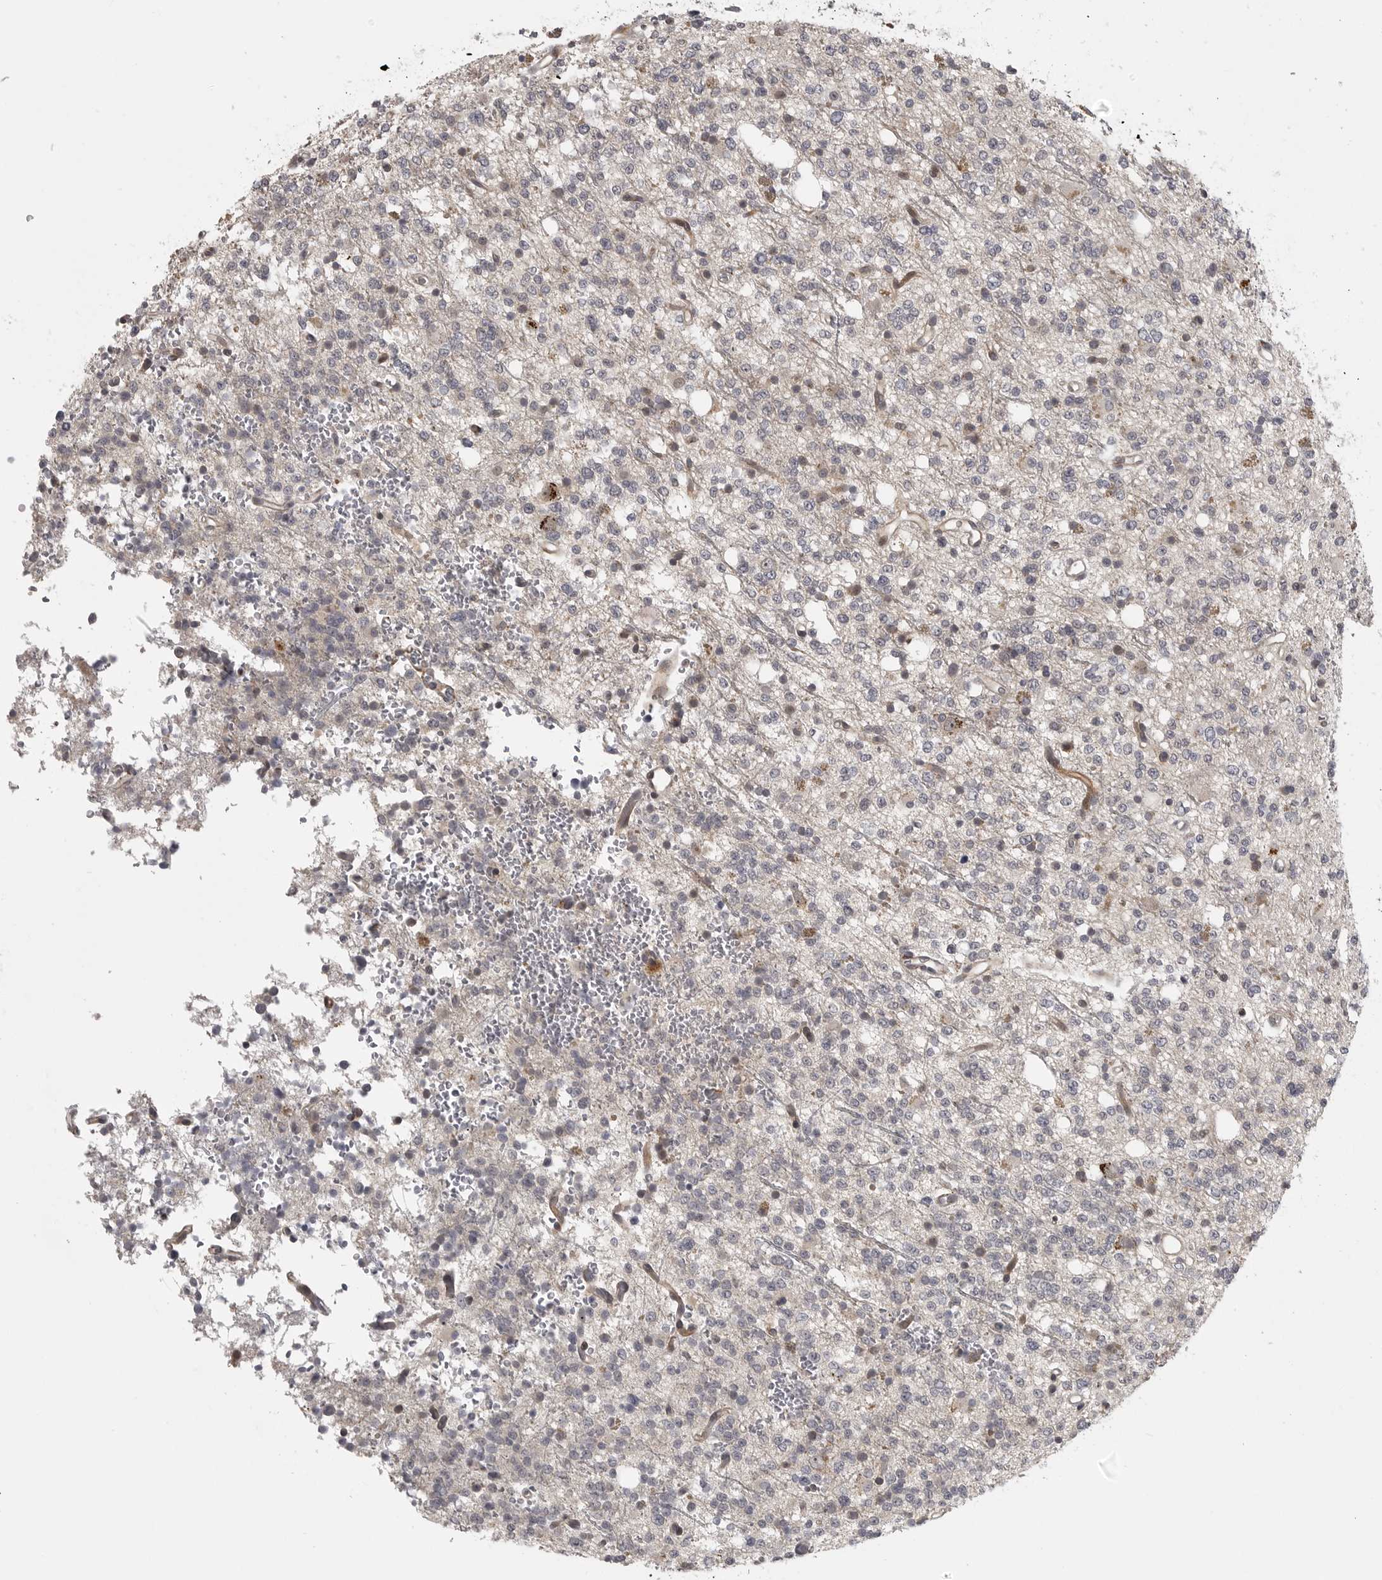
{"staining": {"intensity": "negative", "quantity": "none", "location": "none"}, "tissue": "glioma", "cell_type": "Tumor cells", "image_type": "cancer", "snomed": [{"axis": "morphology", "description": "Glioma, malignant, High grade"}, {"axis": "topography", "description": "Brain"}], "caption": "IHC of human malignant glioma (high-grade) reveals no expression in tumor cells.", "gene": "UROD", "patient": {"sex": "female", "age": 62}}